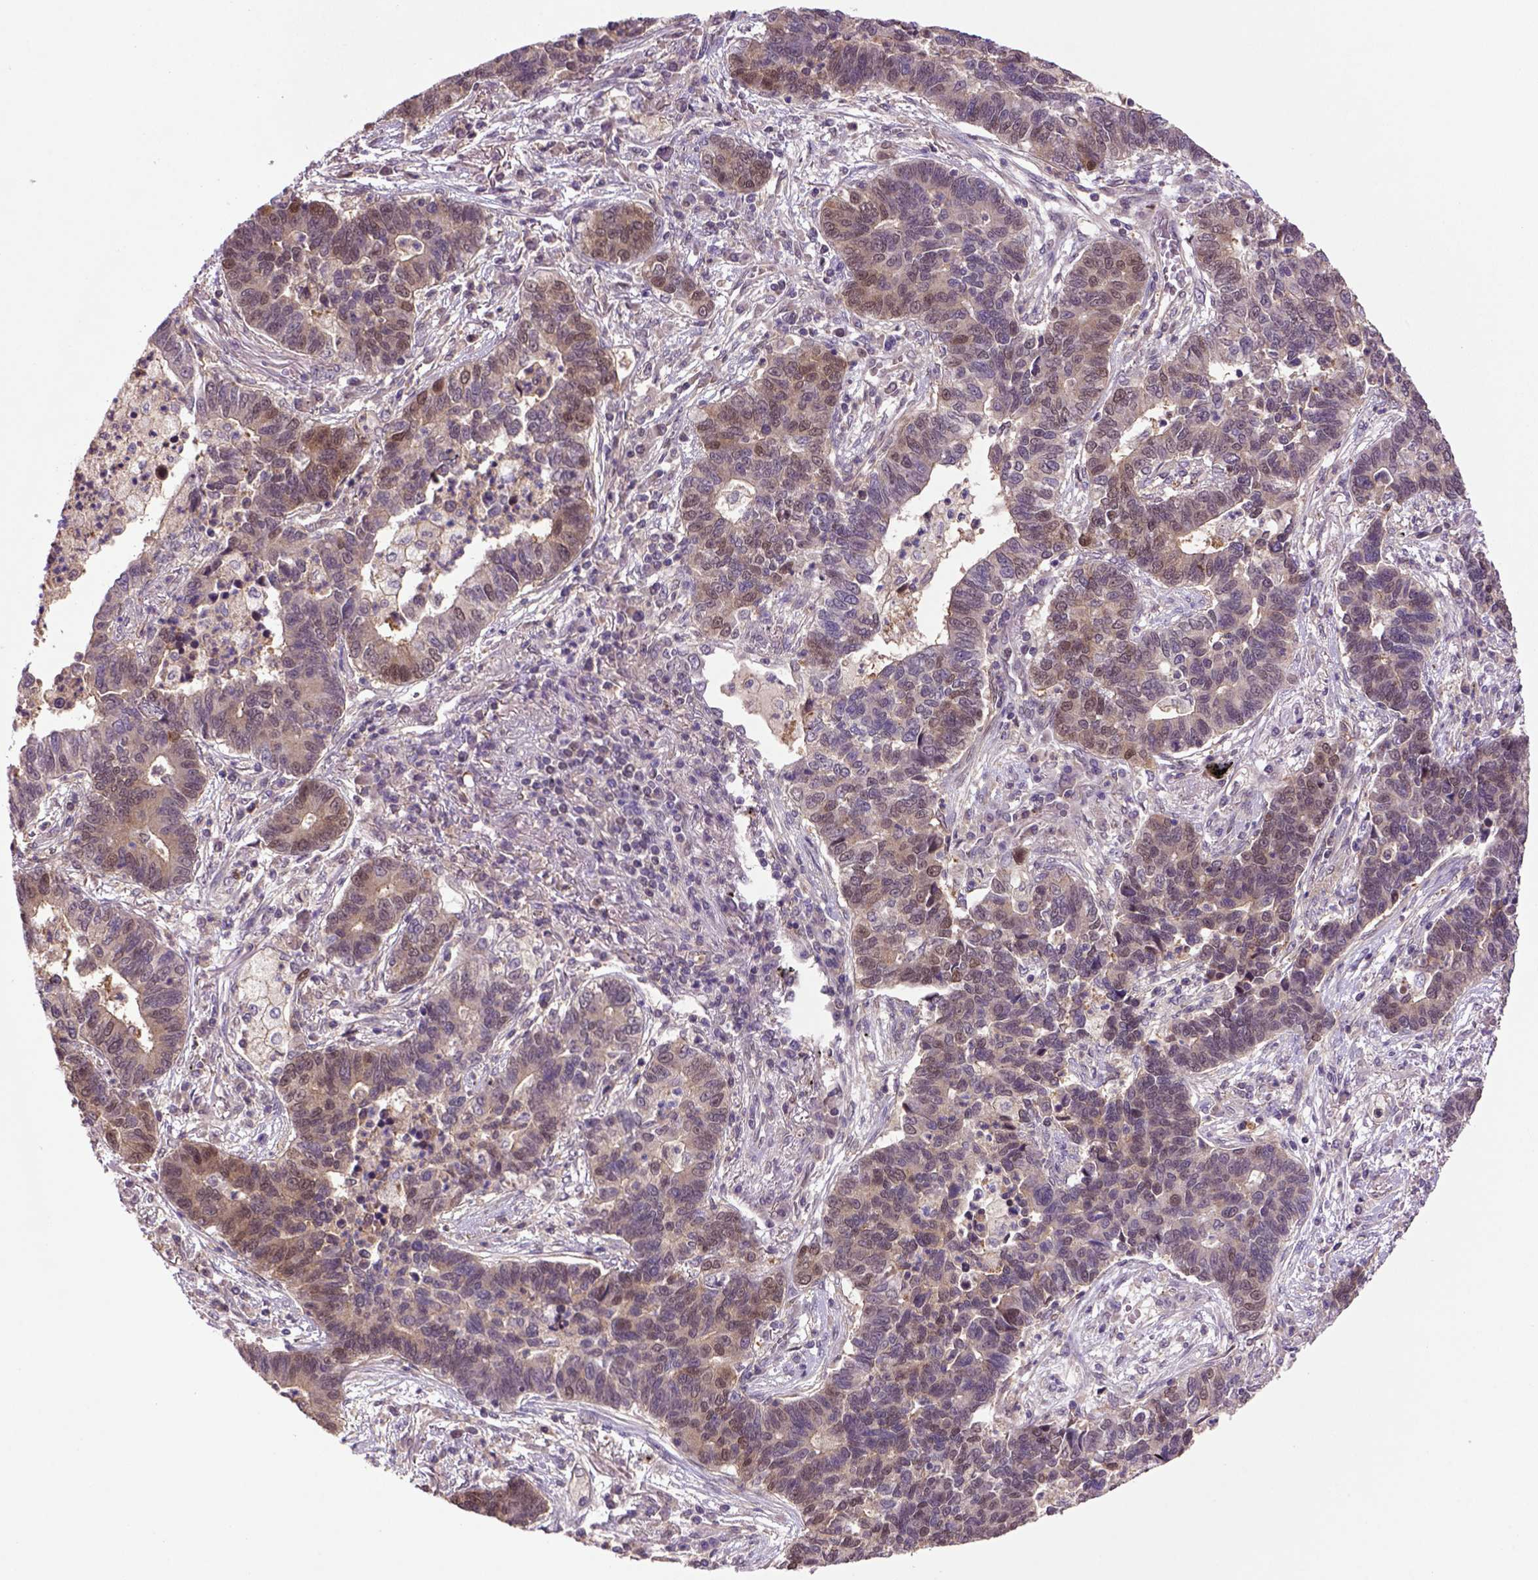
{"staining": {"intensity": "moderate", "quantity": ">75%", "location": "cytoplasmic/membranous,nuclear"}, "tissue": "lung cancer", "cell_type": "Tumor cells", "image_type": "cancer", "snomed": [{"axis": "morphology", "description": "Adenocarcinoma, NOS"}, {"axis": "topography", "description": "Lung"}], "caption": "Lung cancer (adenocarcinoma) was stained to show a protein in brown. There is medium levels of moderate cytoplasmic/membranous and nuclear staining in about >75% of tumor cells.", "gene": "HSPBP1", "patient": {"sex": "female", "age": 57}}